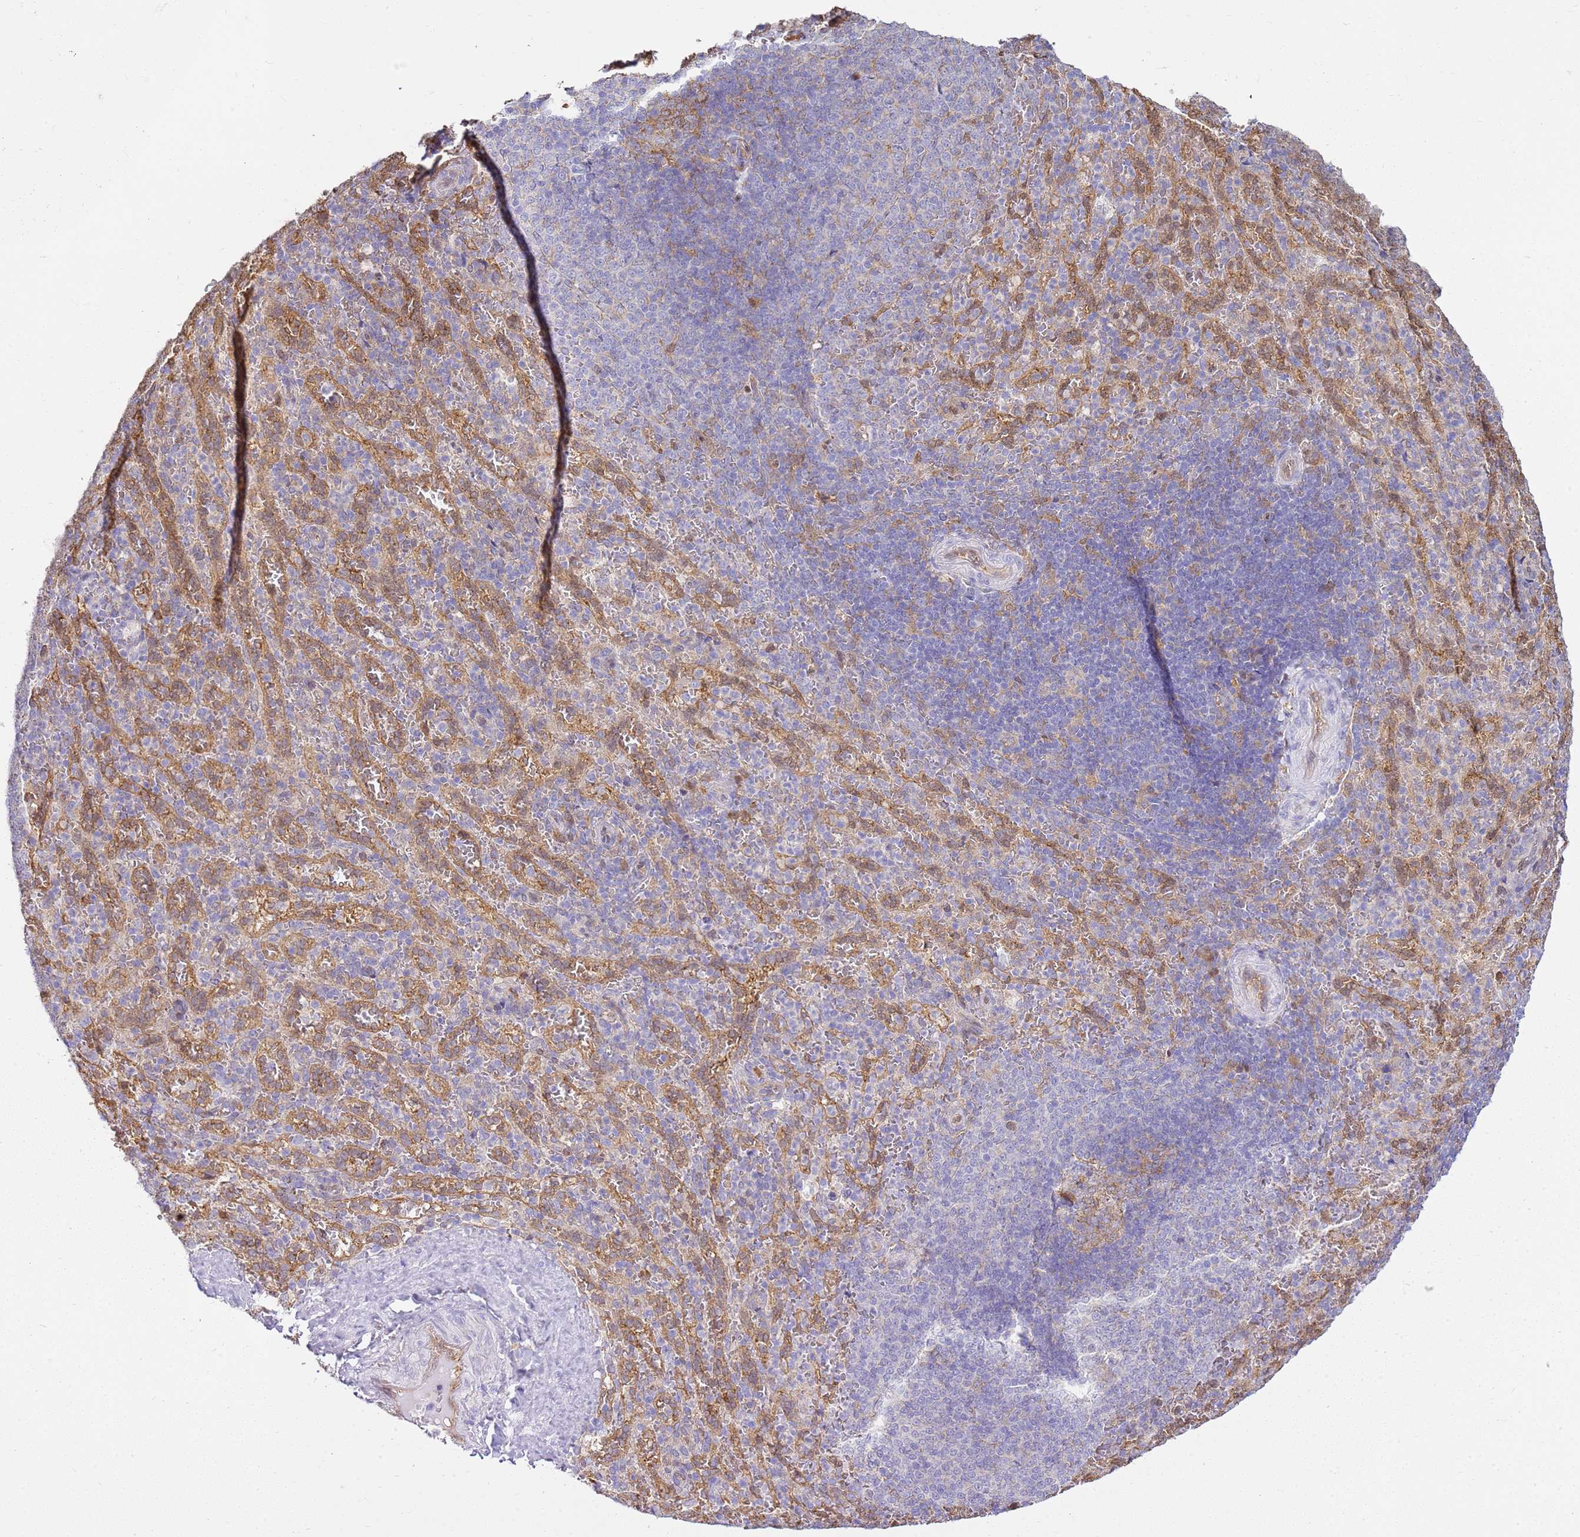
{"staining": {"intensity": "negative", "quantity": "none", "location": "none"}, "tissue": "spleen", "cell_type": "Cells in red pulp", "image_type": "normal", "snomed": [{"axis": "morphology", "description": "Normal tissue, NOS"}, {"axis": "topography", "description": "Spleen"}], "caption": "Photomicrograph shows no significant protein staining in cells in red pulp of normal spleen. (DAB immunohistochemistry (IHC), high magnification).", "gene": "YWHAE", "patient": {"sex": "female", "age": 21}}